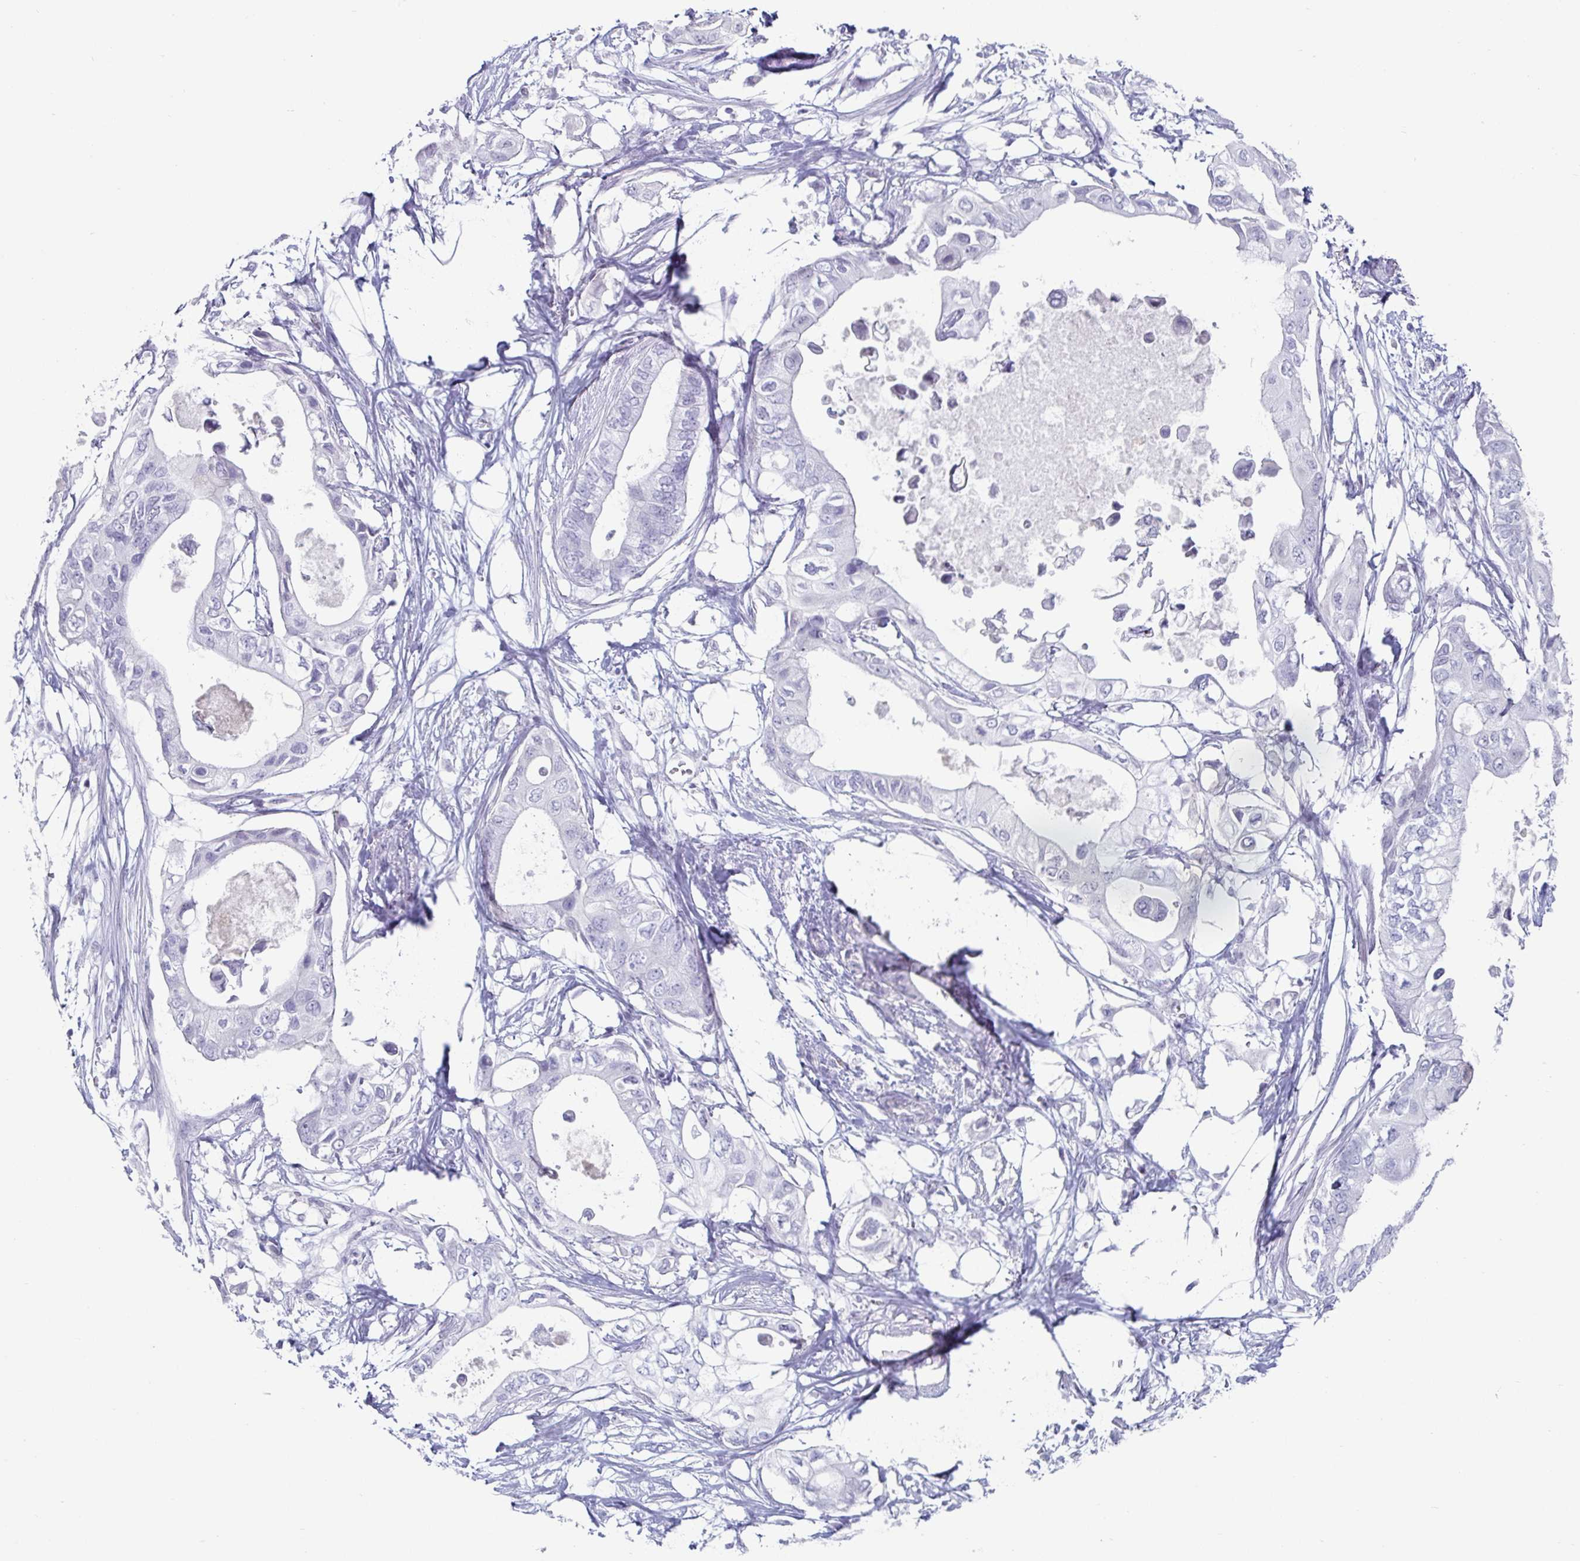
{"staining": {"intensity": "negative", "quantity": "none", "location": "none"}, "tissue": "pancreatic cancer", "cell_type": "Tumor cells", "image_type": "cancer", "snomed": [{"axis": "morphology", "description": "Adenocarcinoma, NOS"}, {"axis": "topography", "description": "Pancreas"}], "caption": "IHC histopathology image of neoplastic tissue: adenocarcinoma (pancreatic) stained with DAB (3,3'-diaminobenzidine) shows no significant protein positivity in tumor cells.", "gene": "VSIG10L", "patient": {"sex": "female", "age": 63}}